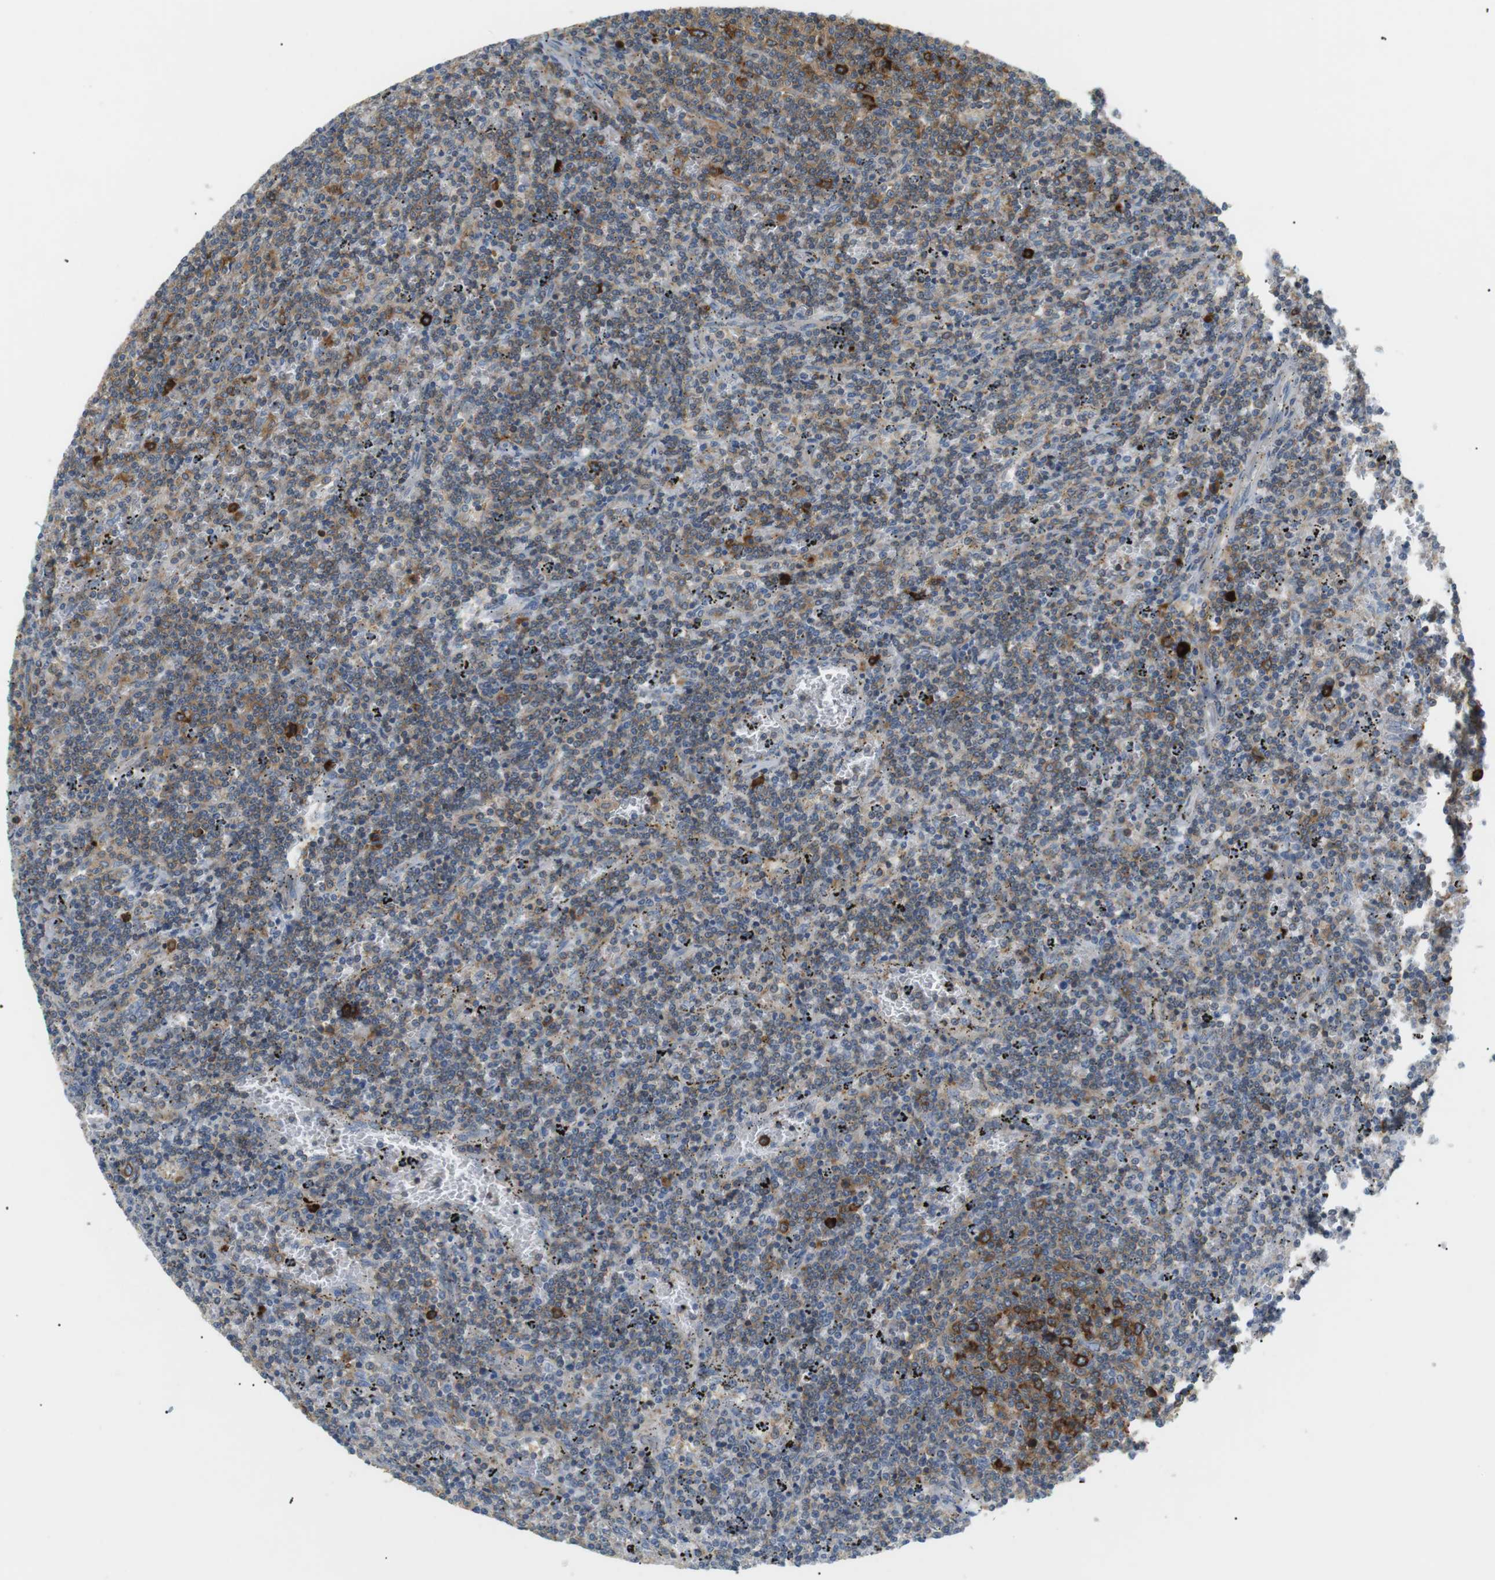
{"staining": {"intensity": "moderate", "quantity": "25%-75%", "location": "cytoplasmic/membranous"}, "tissue": "lymphoma", "cell_type": "Tumor cells", "image_type": "cancer", "snomed": [{"axis": "morphology", "description": "Malignant lymphoma, non-Hodgkin's type, Low grade"}, {"axis": "topography", "description": "Spleen"}], "caption": "Brown immunohistochemical staining in lymphoma reveals moderate cytoplasmic/membranous expression in about 25%-75% of tumor cells.", "gene": "TMEM200A", "patient": {"sex": "female", "age": 50}}